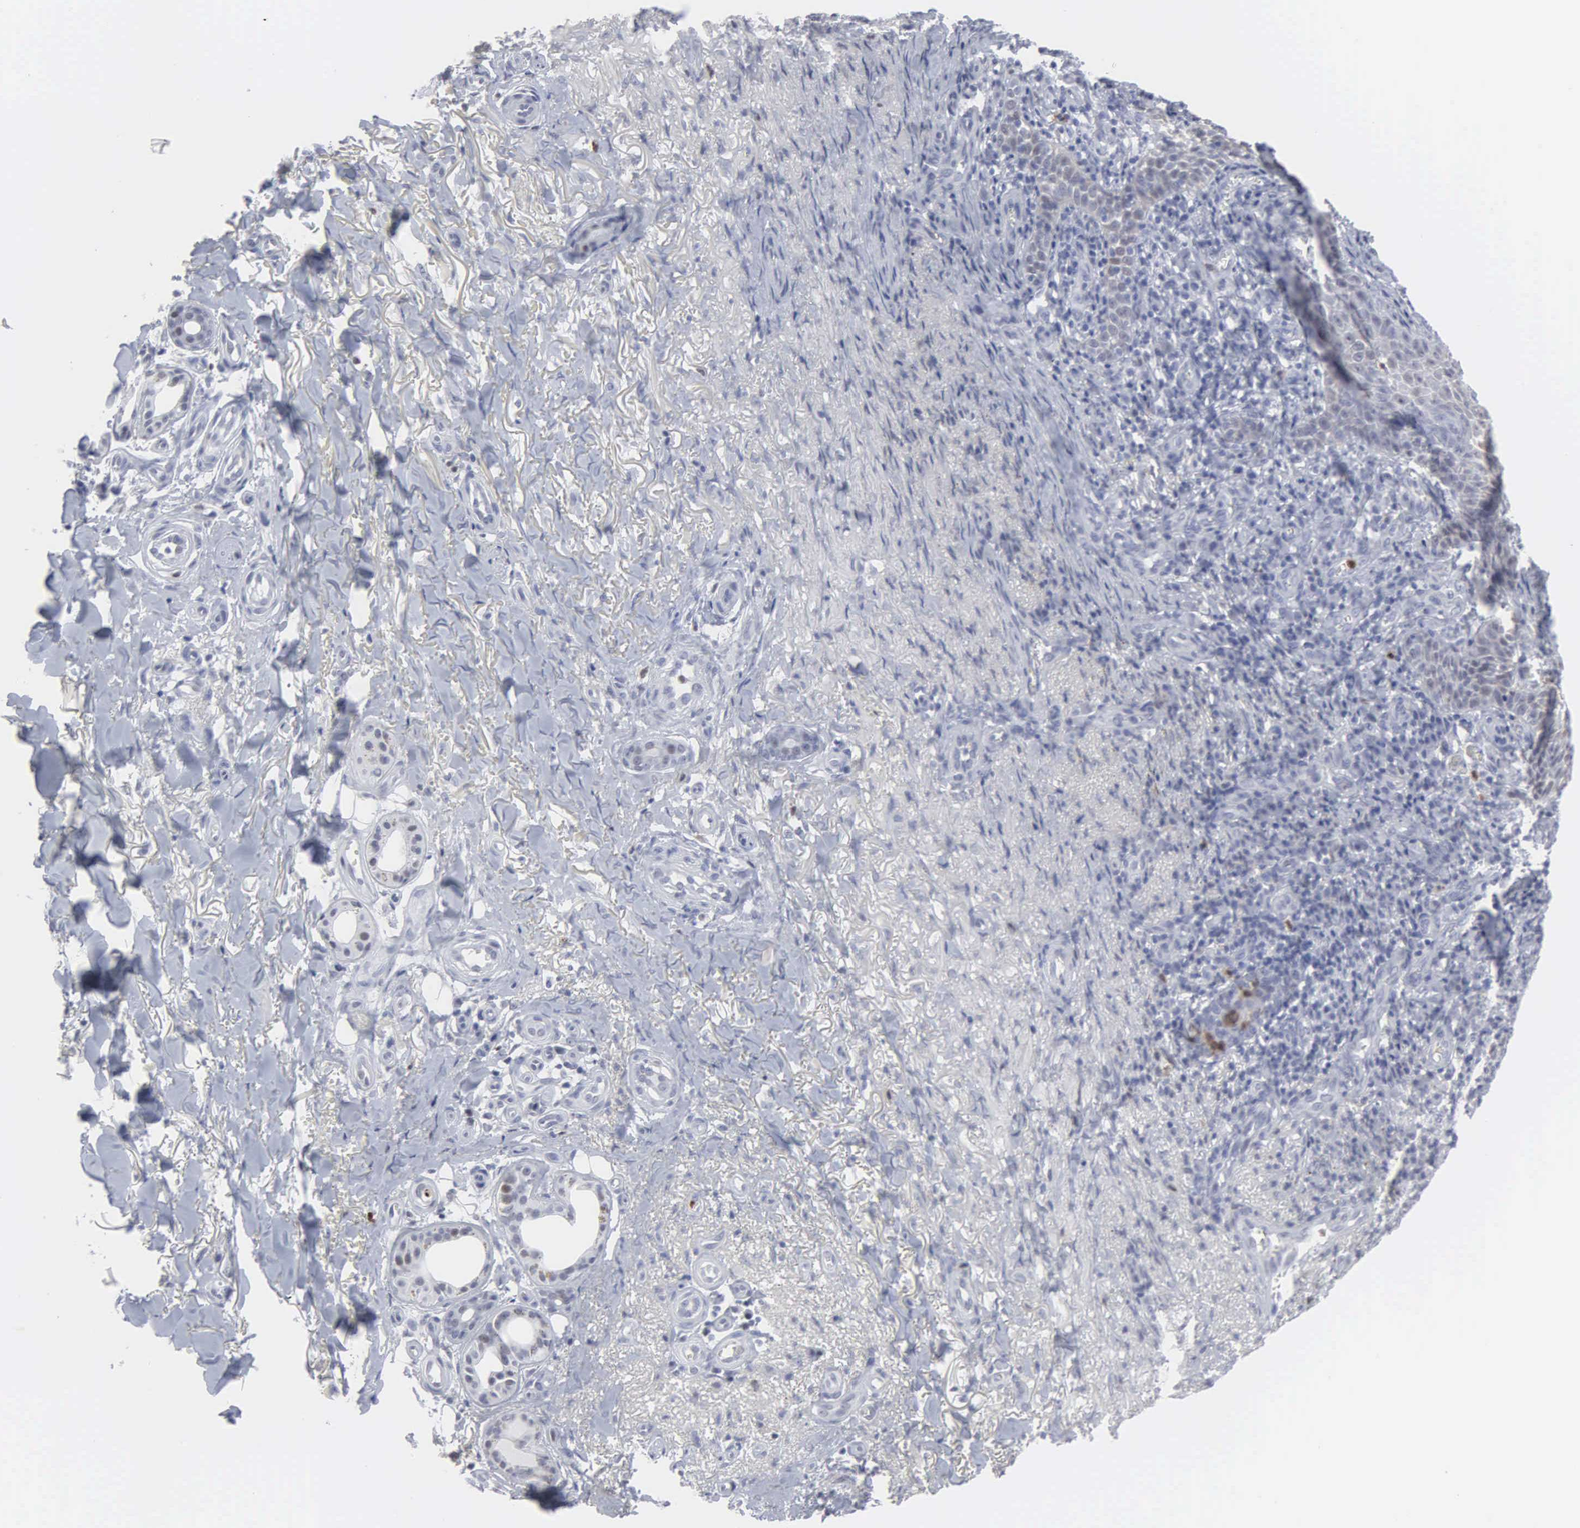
{"staining": {"intensity": "negative", "quantity": "none", "location": "none"}, "tissue": "skin cancer", "cell_type": "Tumor cells", "image_type": "cancer", "snomed": [{"axis": "morphology", "description": "Basal cell carcinoma"}, {"axis": "topography", "description": "Skin"}], "caption": "IHC image of skin basal cell carcinoma stained for a protein (brown), which shows no staining in tumor cells. Brightfield microscopy of IHC stained with DAB (3,3'-diaminobenzidine) (brown) and hematoxylin (blue), captured at high magnification.", "gene": "SPIN3", "patient": {"sex": "male", "age": 81}}